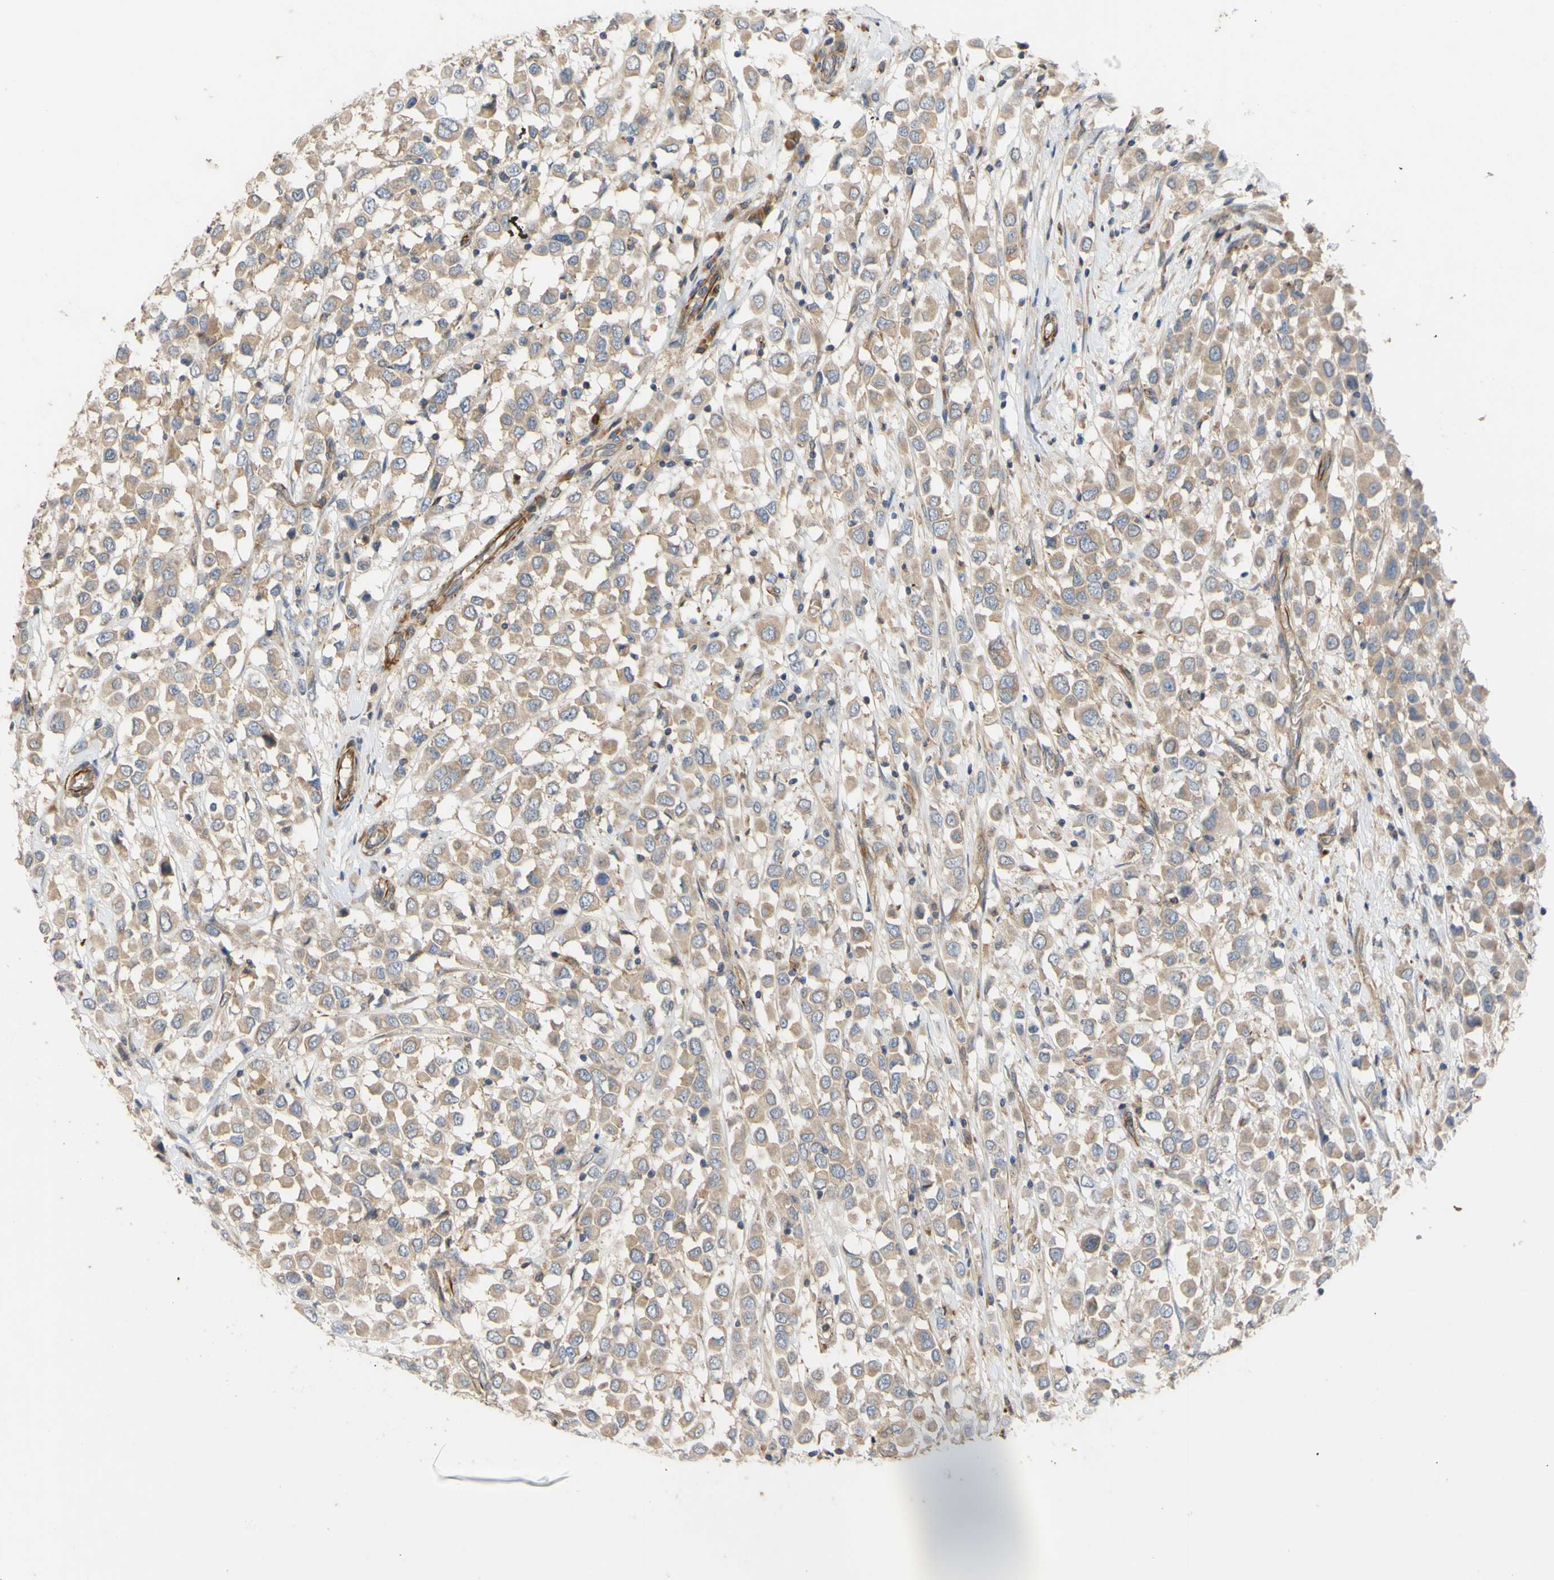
{"staining": {"intensity": "weak", "quantity": ">75%", "location": "cytoplasmic/membranous"}, "tissue": "breast cancer", "cell_type": "Tumor cells", "image_type": "cancer", "snomed": [{"axis": "morphology", "description": "Duct carcinoma"}, {"axis": "topography", "description": "Breast"}], "caption": "Immunohistochemistry histopathology image of neoplastic tissue: human invasive ductal carcinoma (breast) stained using IHC demonstrates low levels of weak protein expression localized specifically in the cytoplasmic/membranous of tumor cells, appearing as a cytoplasmic/membranous brown color.", "gene": "EIF2S3", "patient": {"sex": "female", "age": 61}}